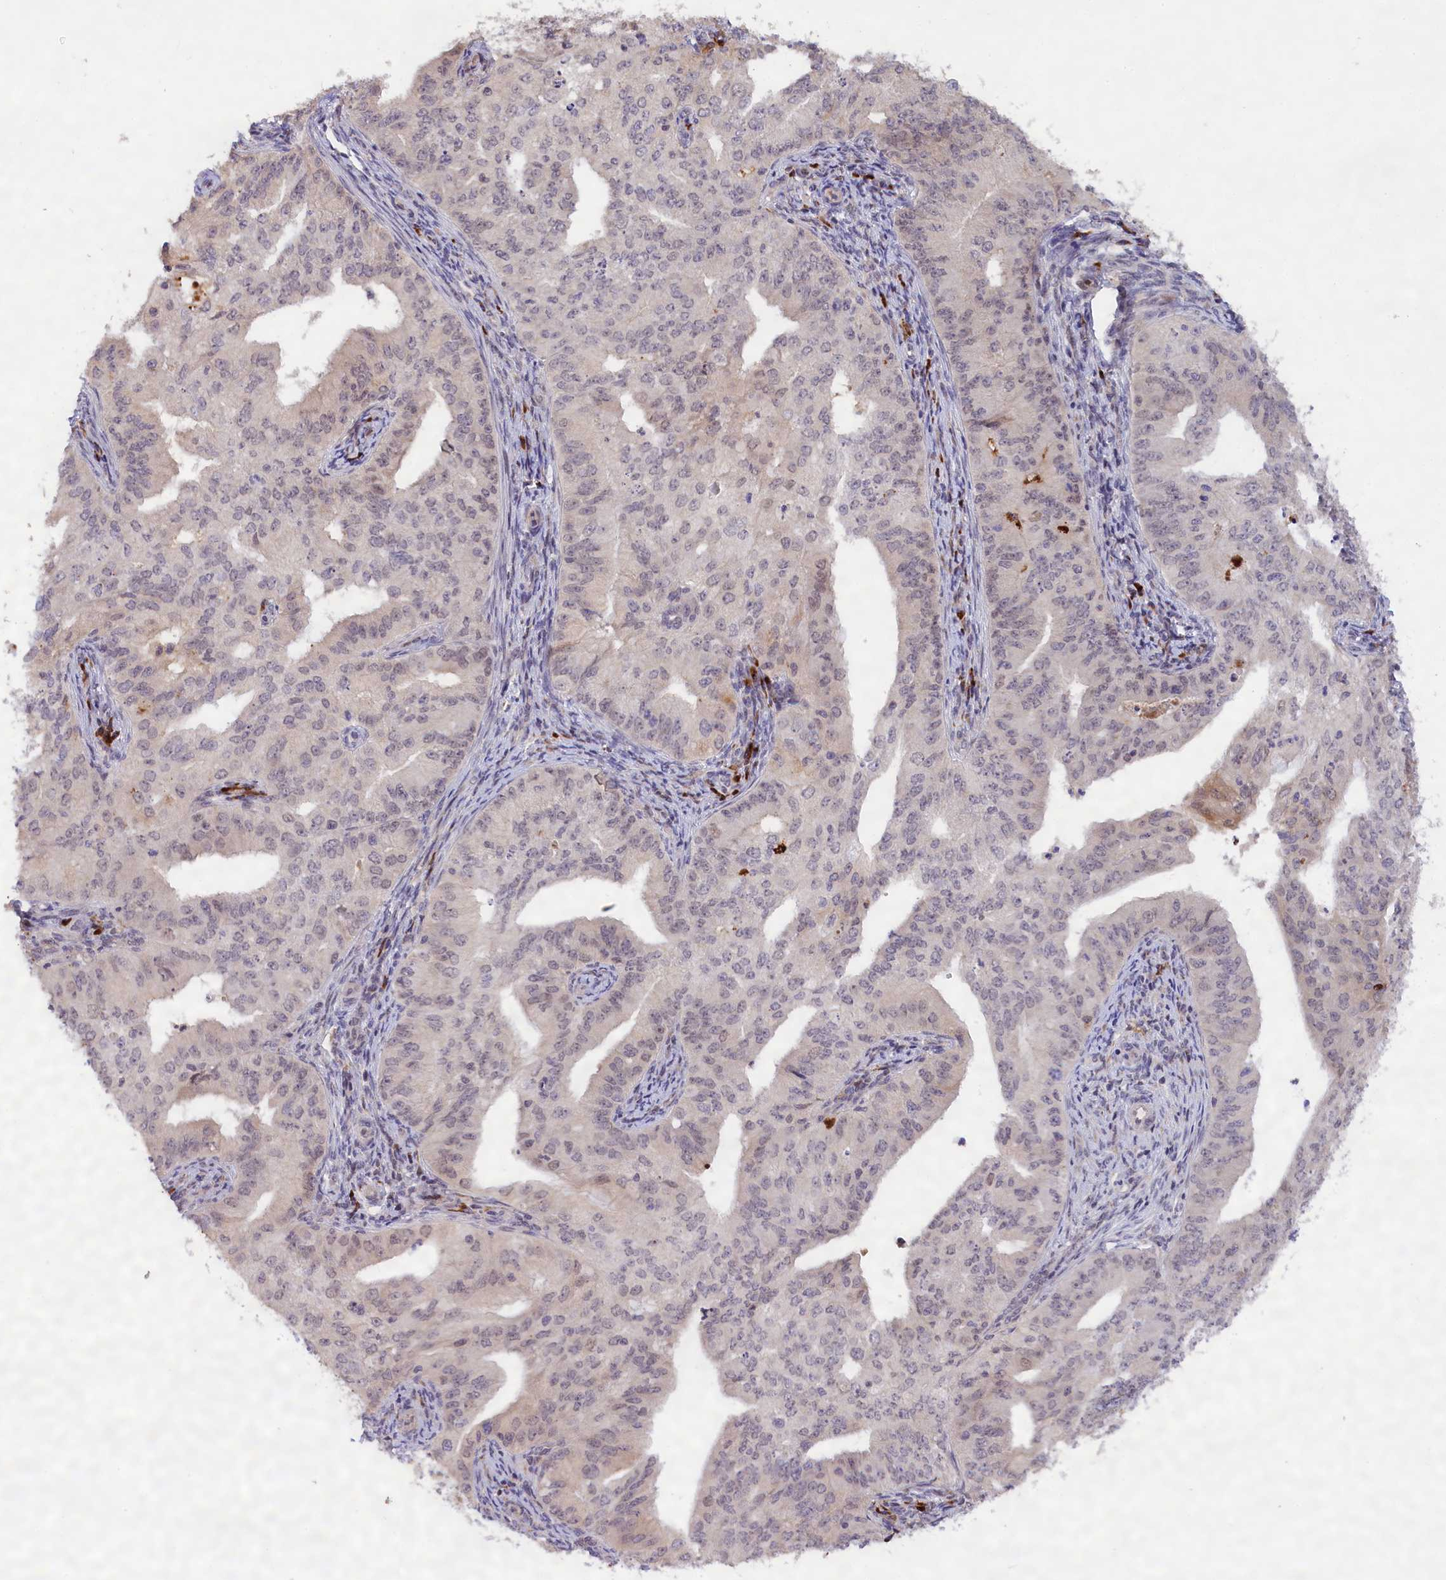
{"staining": {"intensity": "negative", "quantity": "none", "location": "none"}, "tissue": "endometrial cancer", "cell_type": "Tumor cells", "image_type": "cancer", "snomed": [{"axis": "morphology", "description": "Adenocarcinoma, NOS"}, {"axis": "topography", "description": "Endometrium"}], "caption": "Tumor cells show no significant positivity in endometrial cancer.", "gene": "FBXO45", "patient": {"sex": "female", "age": 50}}